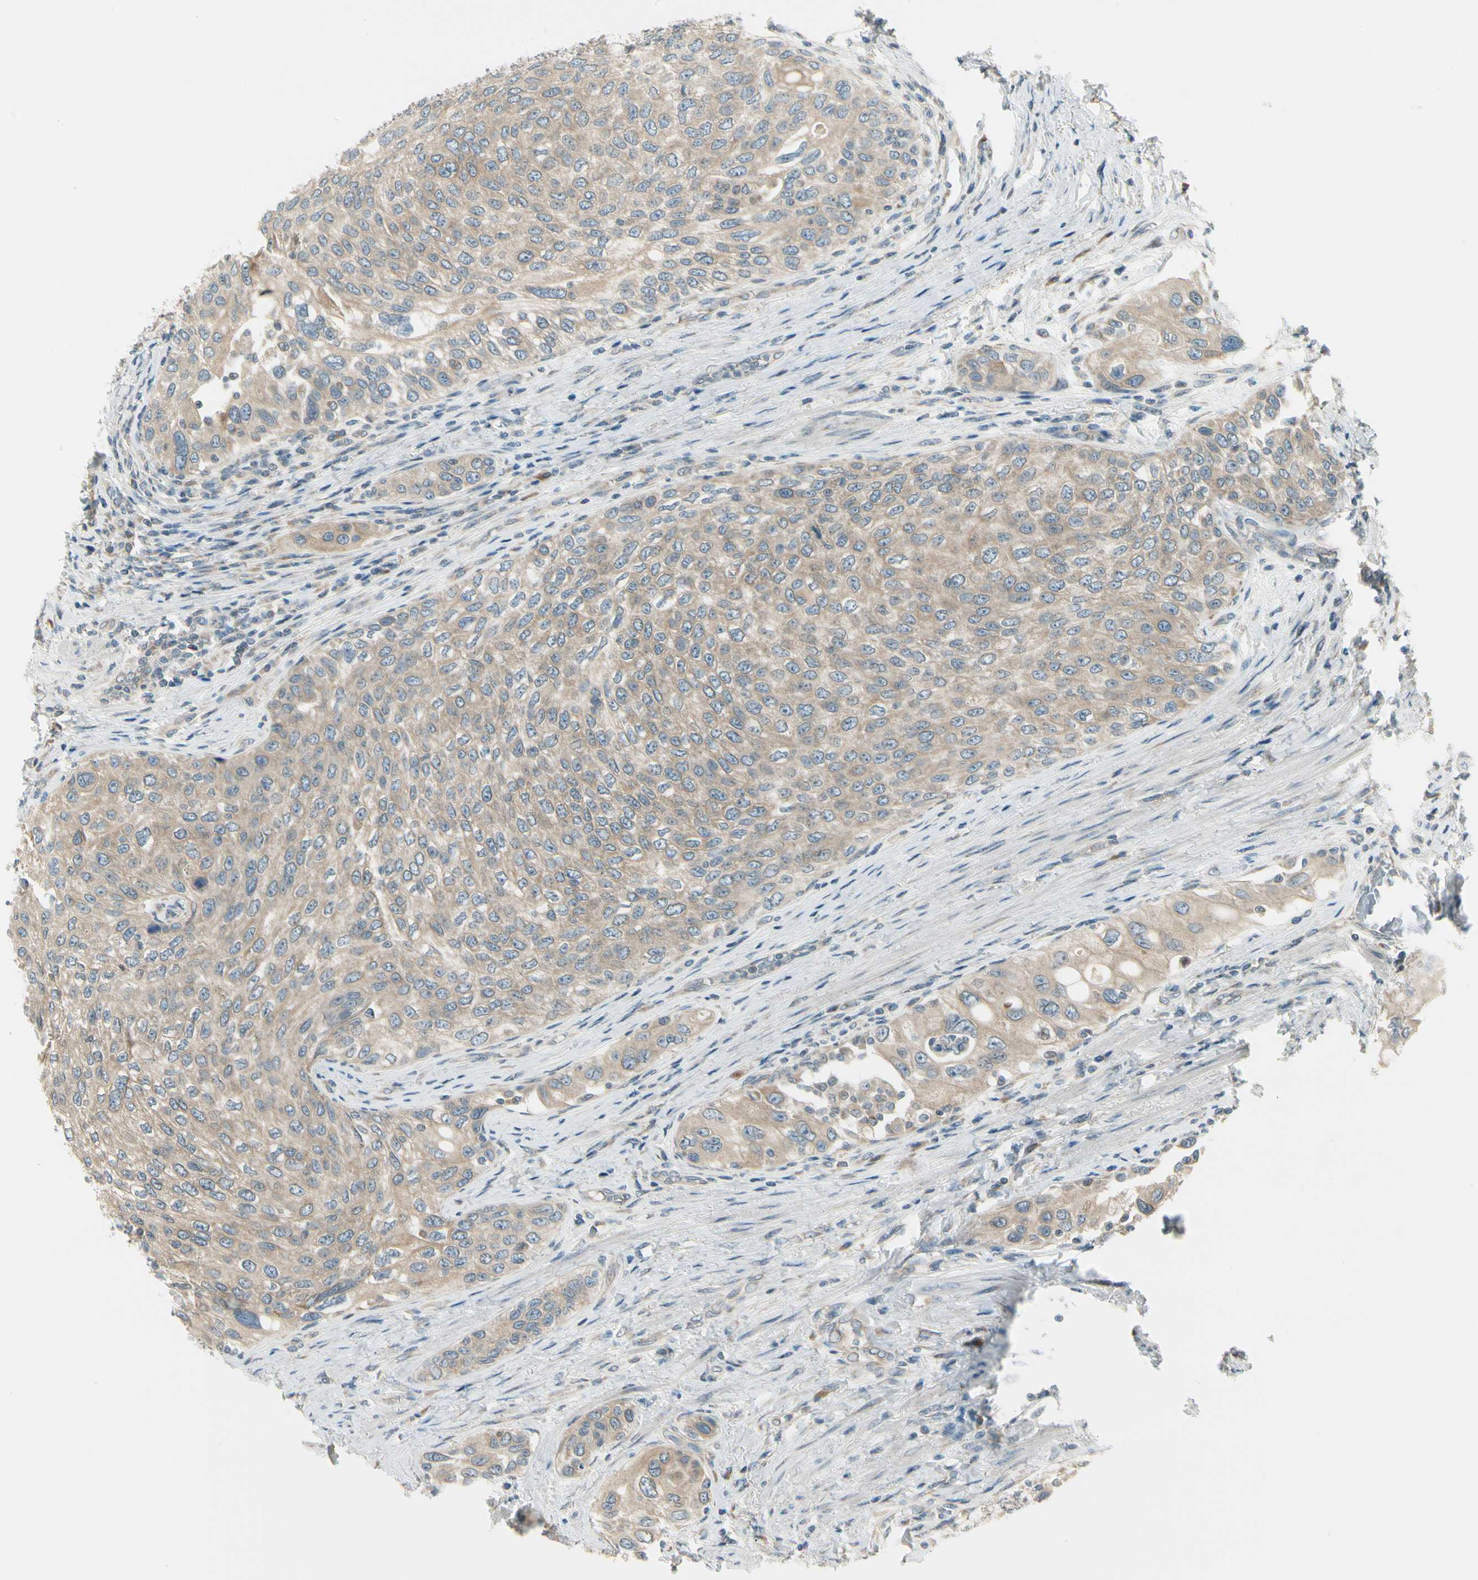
{"staining": {"intensity": "weak", "quantity": ">75%", "location": "cytoplasmic/membranous"}, "tissue": "urothelial cancer", "cell_type": "Tumor cells", "image_type": "cancer", "snomed": [{"axis": "morphology", "description": "Urothelial carcinoma, High grade"}, {"axis": "topography", "description": "Urinary bladder"}], "caption": "Immunohistochemical staining of human urothelial carcinoma (high-grade) displays low levels of weak cytoplasmic/membranous staining in about >75% of tumor cells. (Brightfield microscopy of DAB IHC at high magnification).", "gene": "BNIP1", "patient": {"sex": "female", "age": 56}}